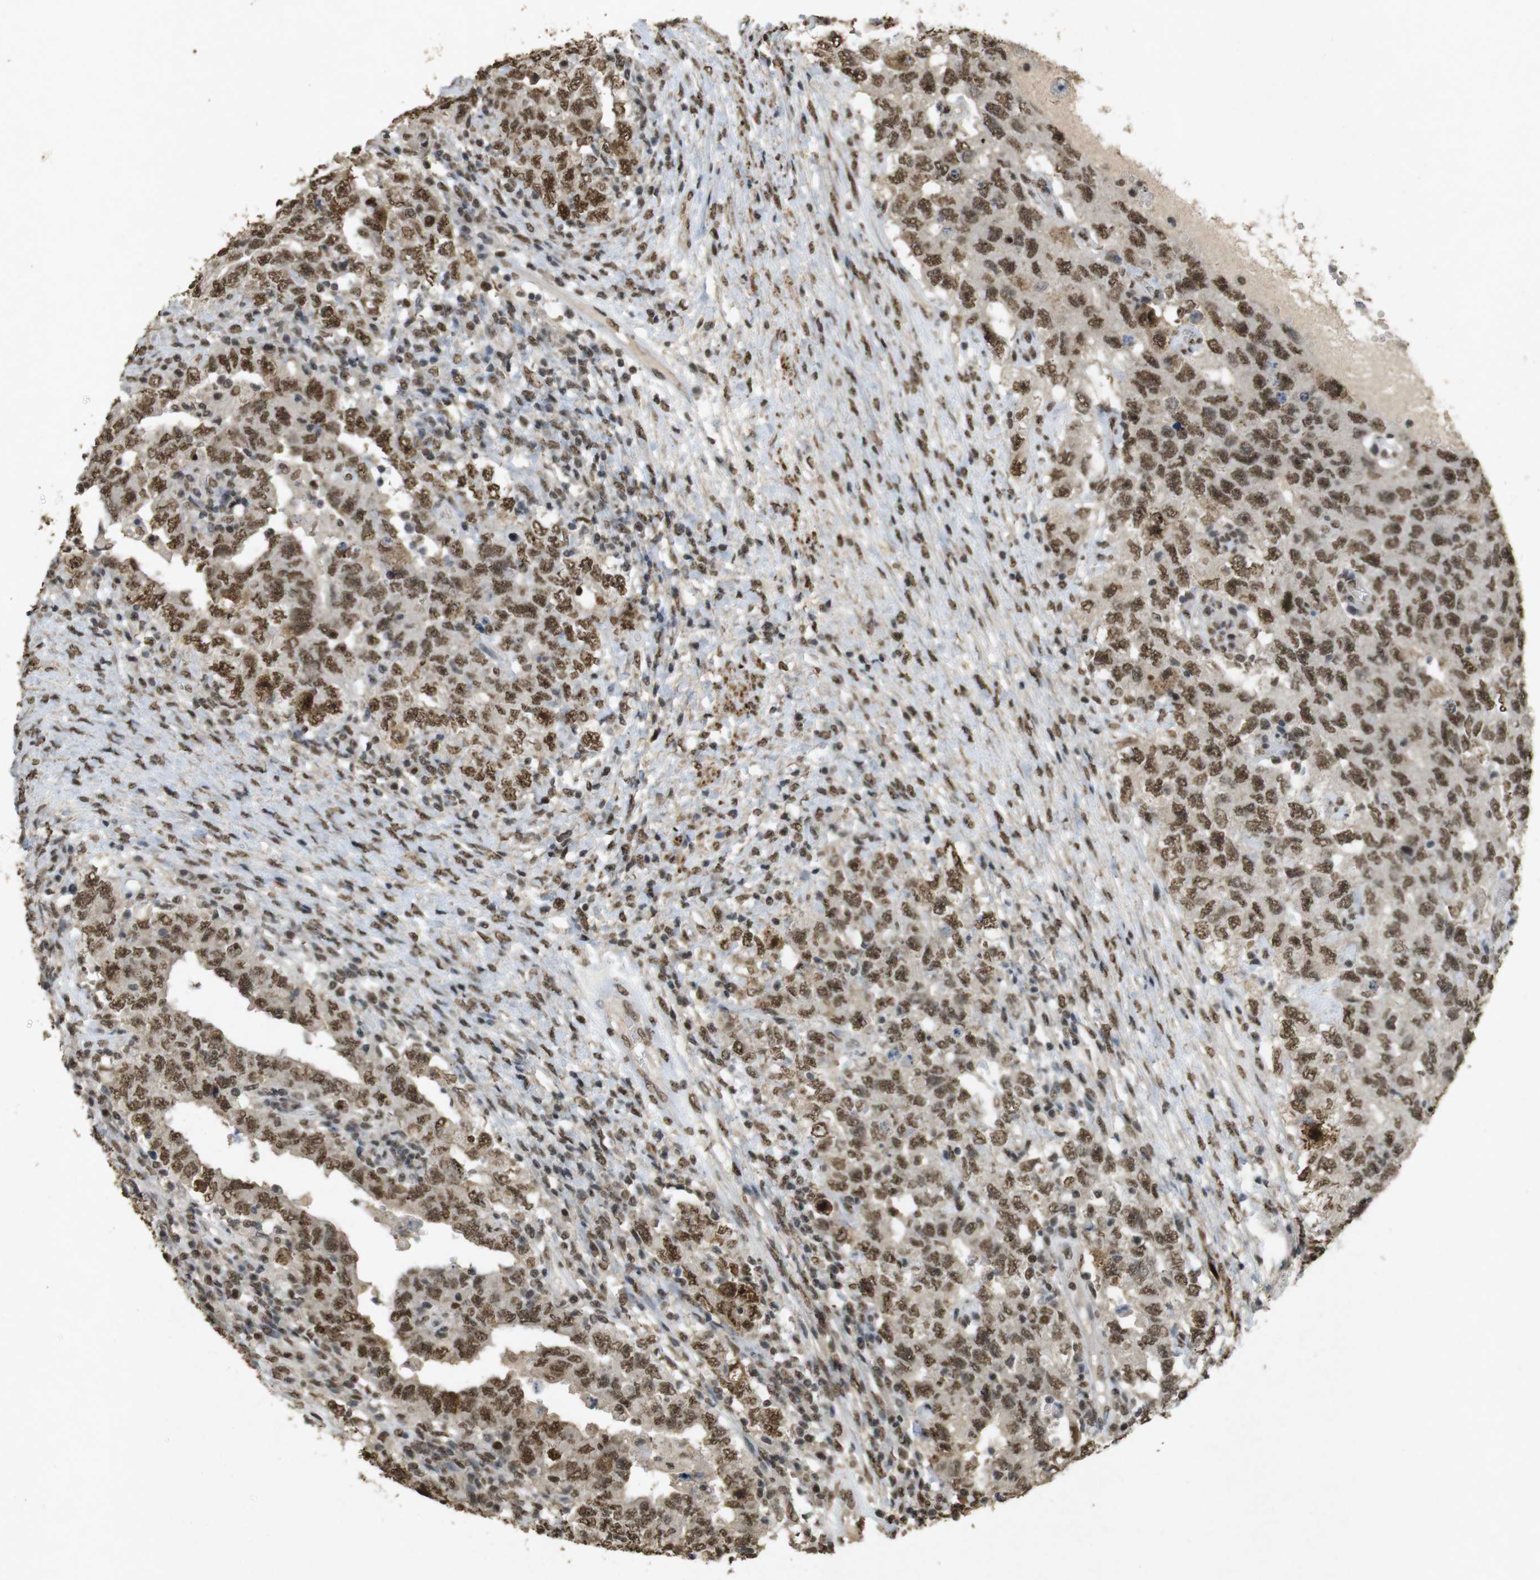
{"staining": {"intensity": "moderate", "quantity": ">75%", "location": "nuclear"}, "tissue": "testis cancer", "cell_type": "Tumor cells", "image_type": "cancer", "snomed": [{"axis": "morphology", "description": "Carcinoma, Embryonal, NOS"}, {"axis": "topography", "description": "Testis"}], "caption": "An immunohistochemistry micrograph of neoplastic tissue is shown. Protein staining in brown shows moderate nuclear positivity in testis embryonal carcinoma within tumor cells.", "gene": "GATA4", "patient": {"sex": "male", "age": 26}}